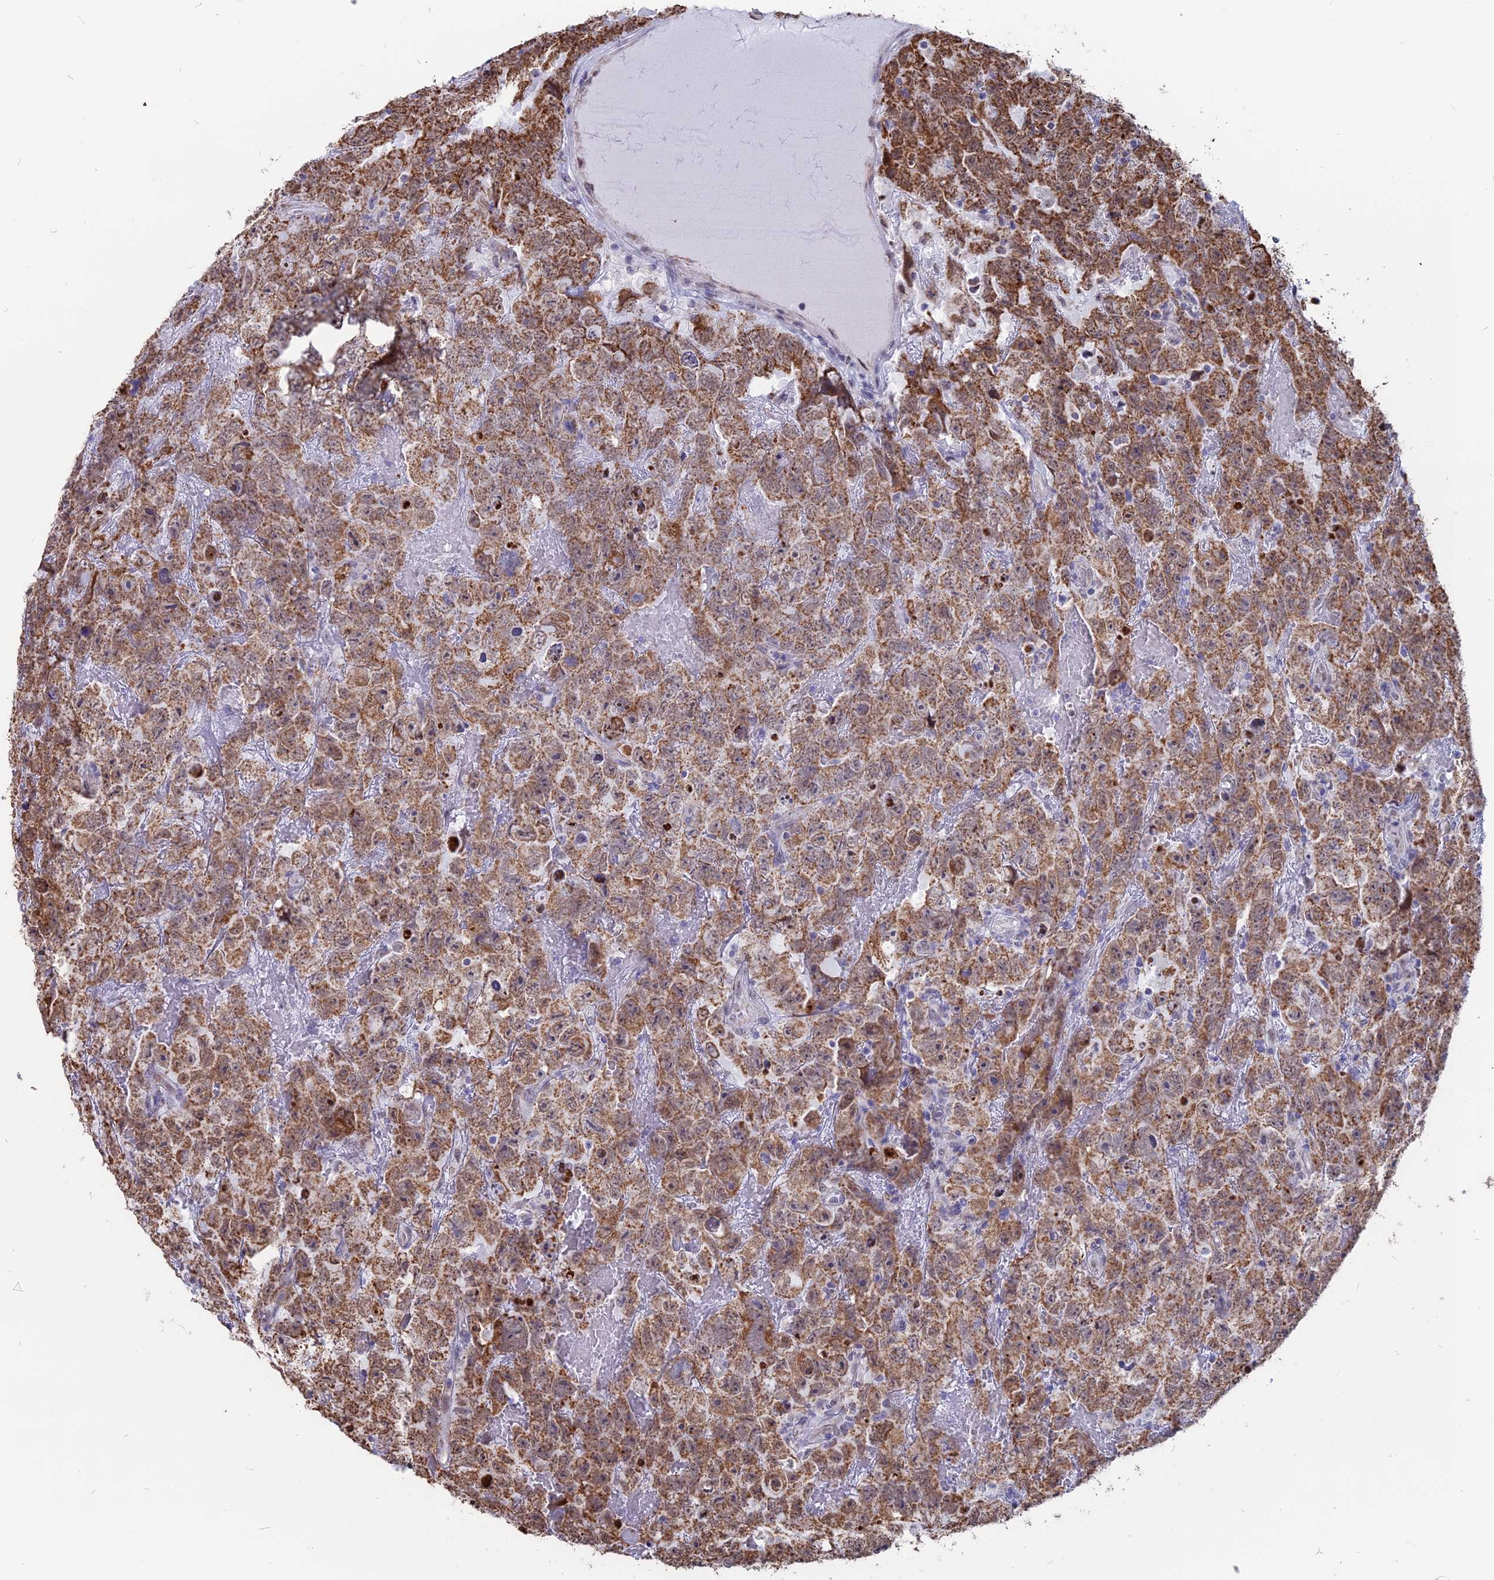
{"staining": {"intensity": "moderate", "quantity": ">75%", "location": "cytoplasmic/membranous"}, "tissue": "testis cancer", "cell_type": "Tumor cells", "image_type": "cancer", "snomed": [{"axis": "morphology", "description": "Carcinoma, Embryonal, NOS"}, {"axis": "topography", "description": "Testis"}], "caption": "There is medium levels of moderate cytoplasmic/membranous expression in tumor cells of testis embryonal carcinoma, as demonstrated by immunohistochemical staining (brown color).", "gene": "ARHGAP40", "patient": {"sex": "male", "age": 45}}